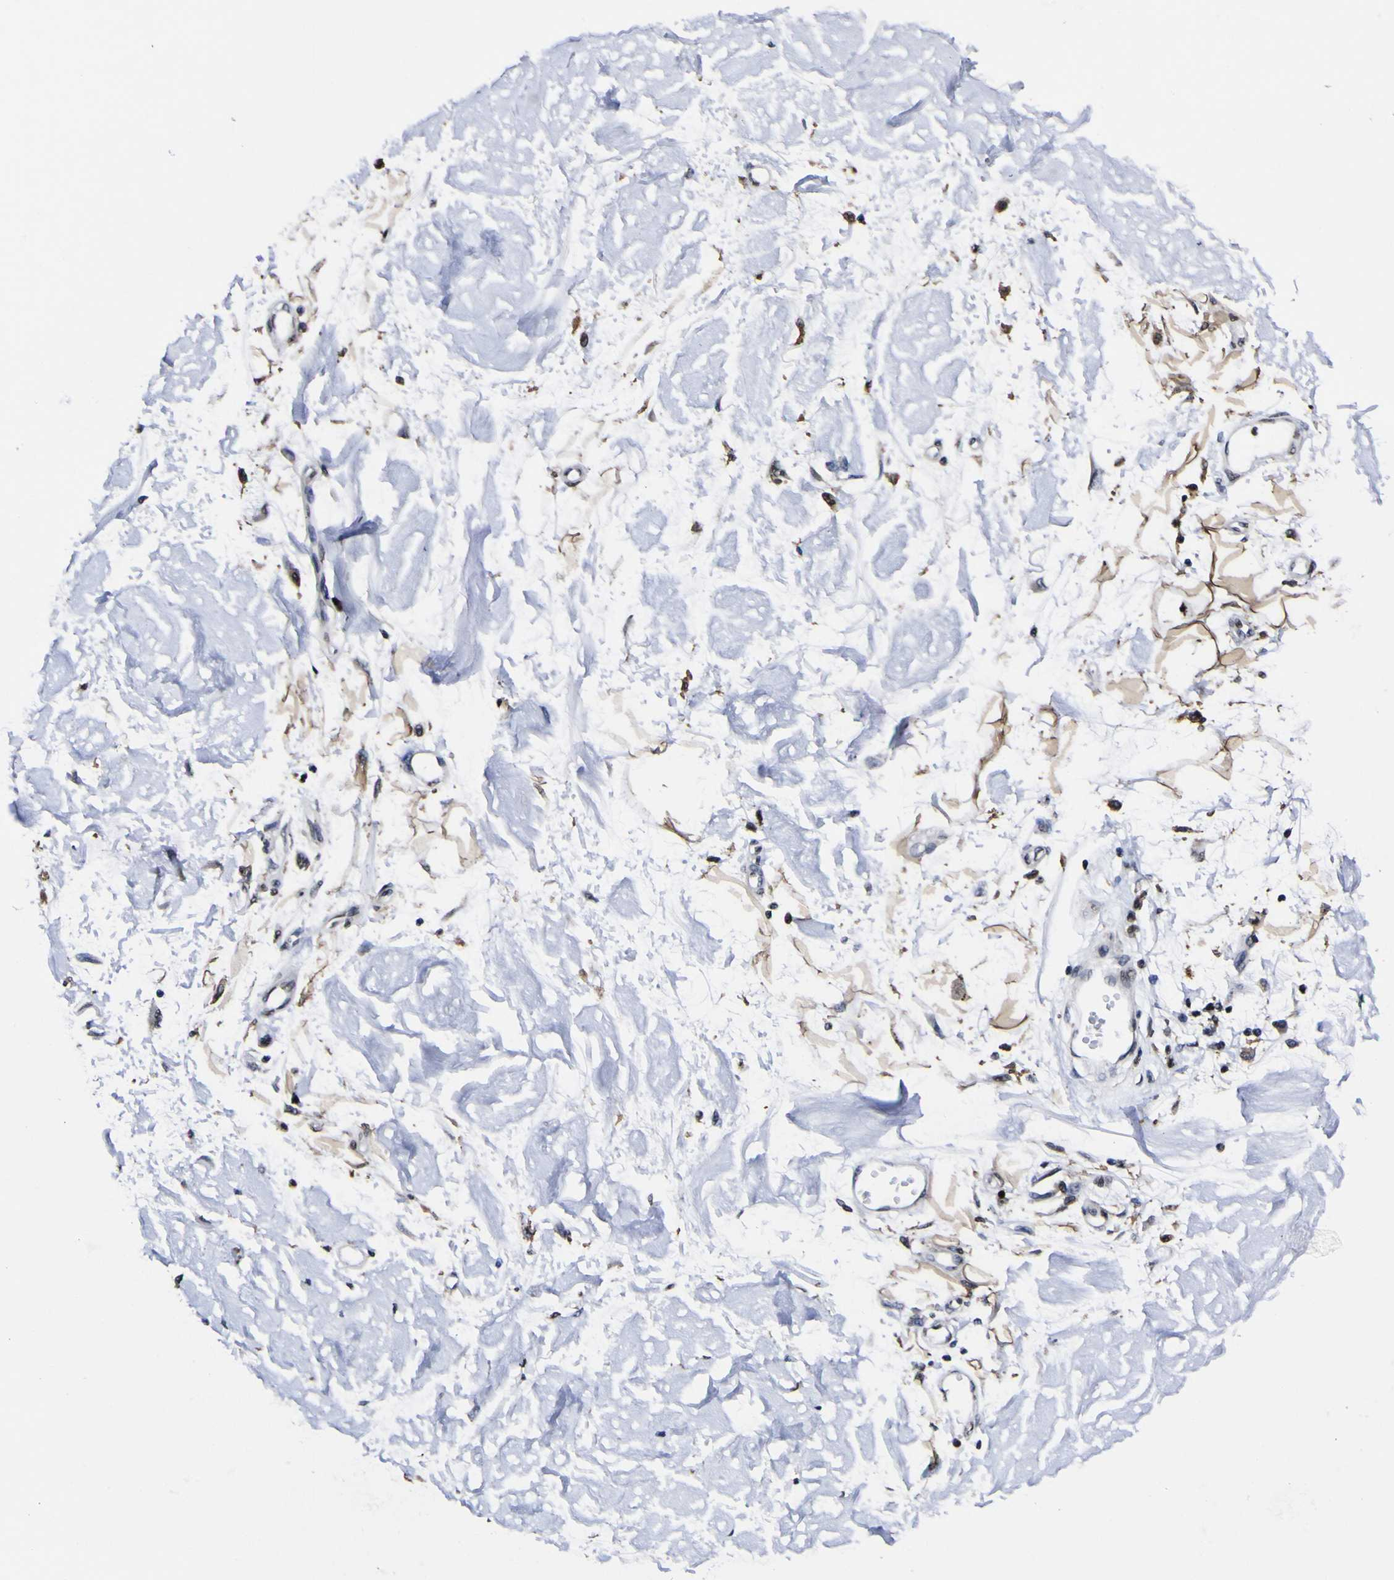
{"staining": {"intensity": "strong", "quantity": ">75%", "location": "nuclear"}, "tissue": "adipose tissue", "cell_type": "Adipocytes", "image_type": "normal", "snomed": [{"axis": "morphology", "description": "Squamous cell carcinoma, NOS"}, {"axis": "topography", "description": "Skin"}], "caption": "A high-resolution micrograph shows immunohistochemistry (IHC) staining of normal adipose tissue, which exhibits strong nuclear expression in approximately >75% of adipocytes. (brown staining indicates protein expression, while blue staining denotes nuclei).", "gene": "PIAS1", "patient": {"sex": "male", "age": 83}}